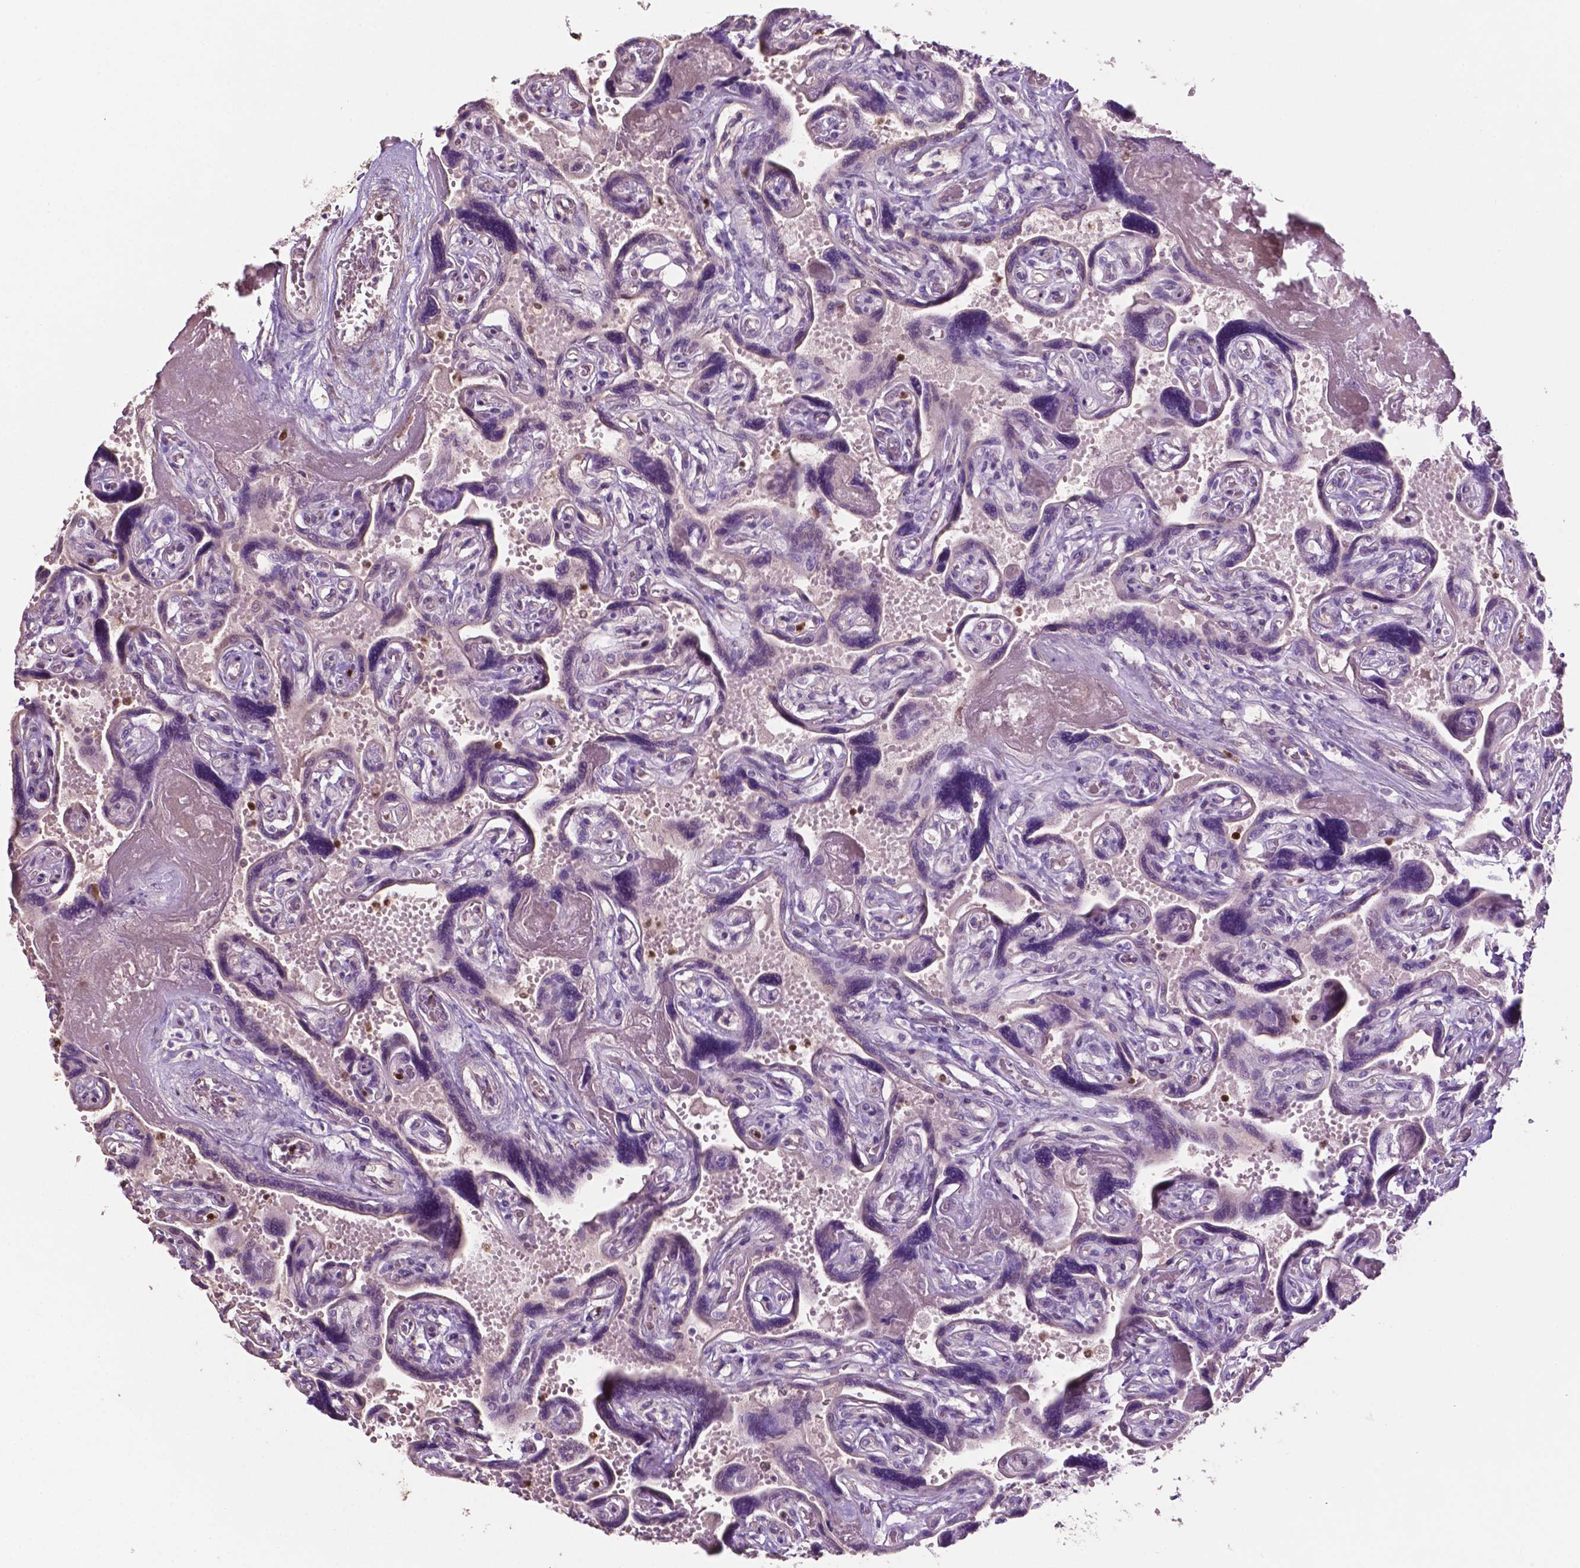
{"staining": {"intensity": "weak", "quantity": "<25%", "location": "nuclear"}, "tissue": "placenta", "cell_type": "Decidual cells", "image_type": "normal", "snomed": [{"axis": "morphology", "description": "Normal tissue, NOS"}, {"axis": "topography", "description": "Placenta"}], "caption": "A photomicrograph of human placenta is negative for staining in decidual cells. (Stains: DAB immunohistochemistry (IHC) with hematoxylin counter stain, Microscopy: brightfield microscopy at high magnification).", "gene": "TBC1D10C", "patient": {"sex": "female", "age": 32}}